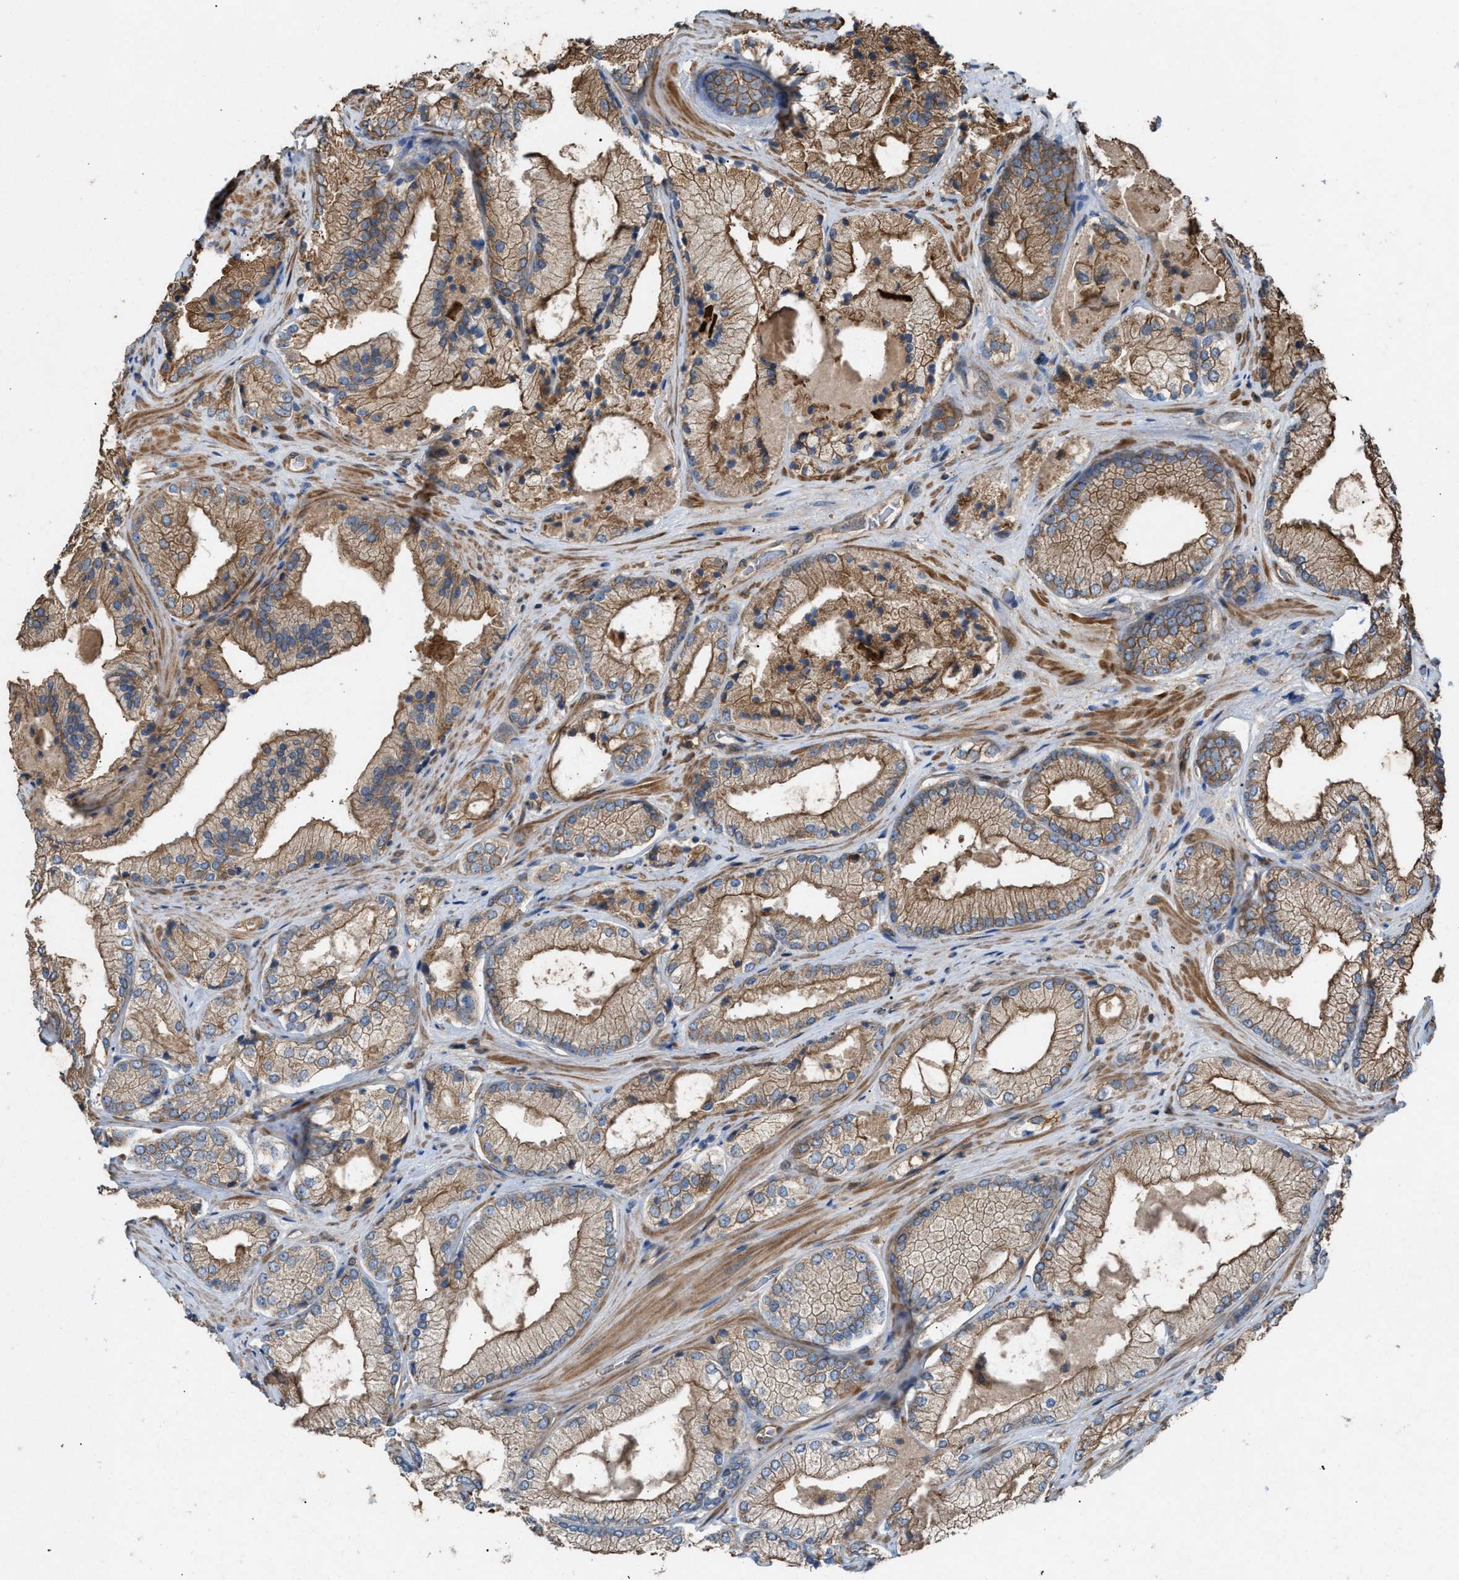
{"staining": {"intensity": "moderate", "quantity": ">75%", "location": "cytoplasmic/membranous"}, "tissue": "prostate cancer", "cell_type": "Tumor cells", "image_type": "cancer", "snomed": [{"axis": "morphology", "description": "Adenocarcinoma, Low grade"}, {"axis": "topography", "description": "Prostate"}], "caption": "Tumor cells show medium levels of moderate cytoplasmic/membranous positivity in about >75% of cells in prostate low-grade adenocarcinoma.", "gene": "TPK1", "patient": {"sex": "male", "age": 65}}